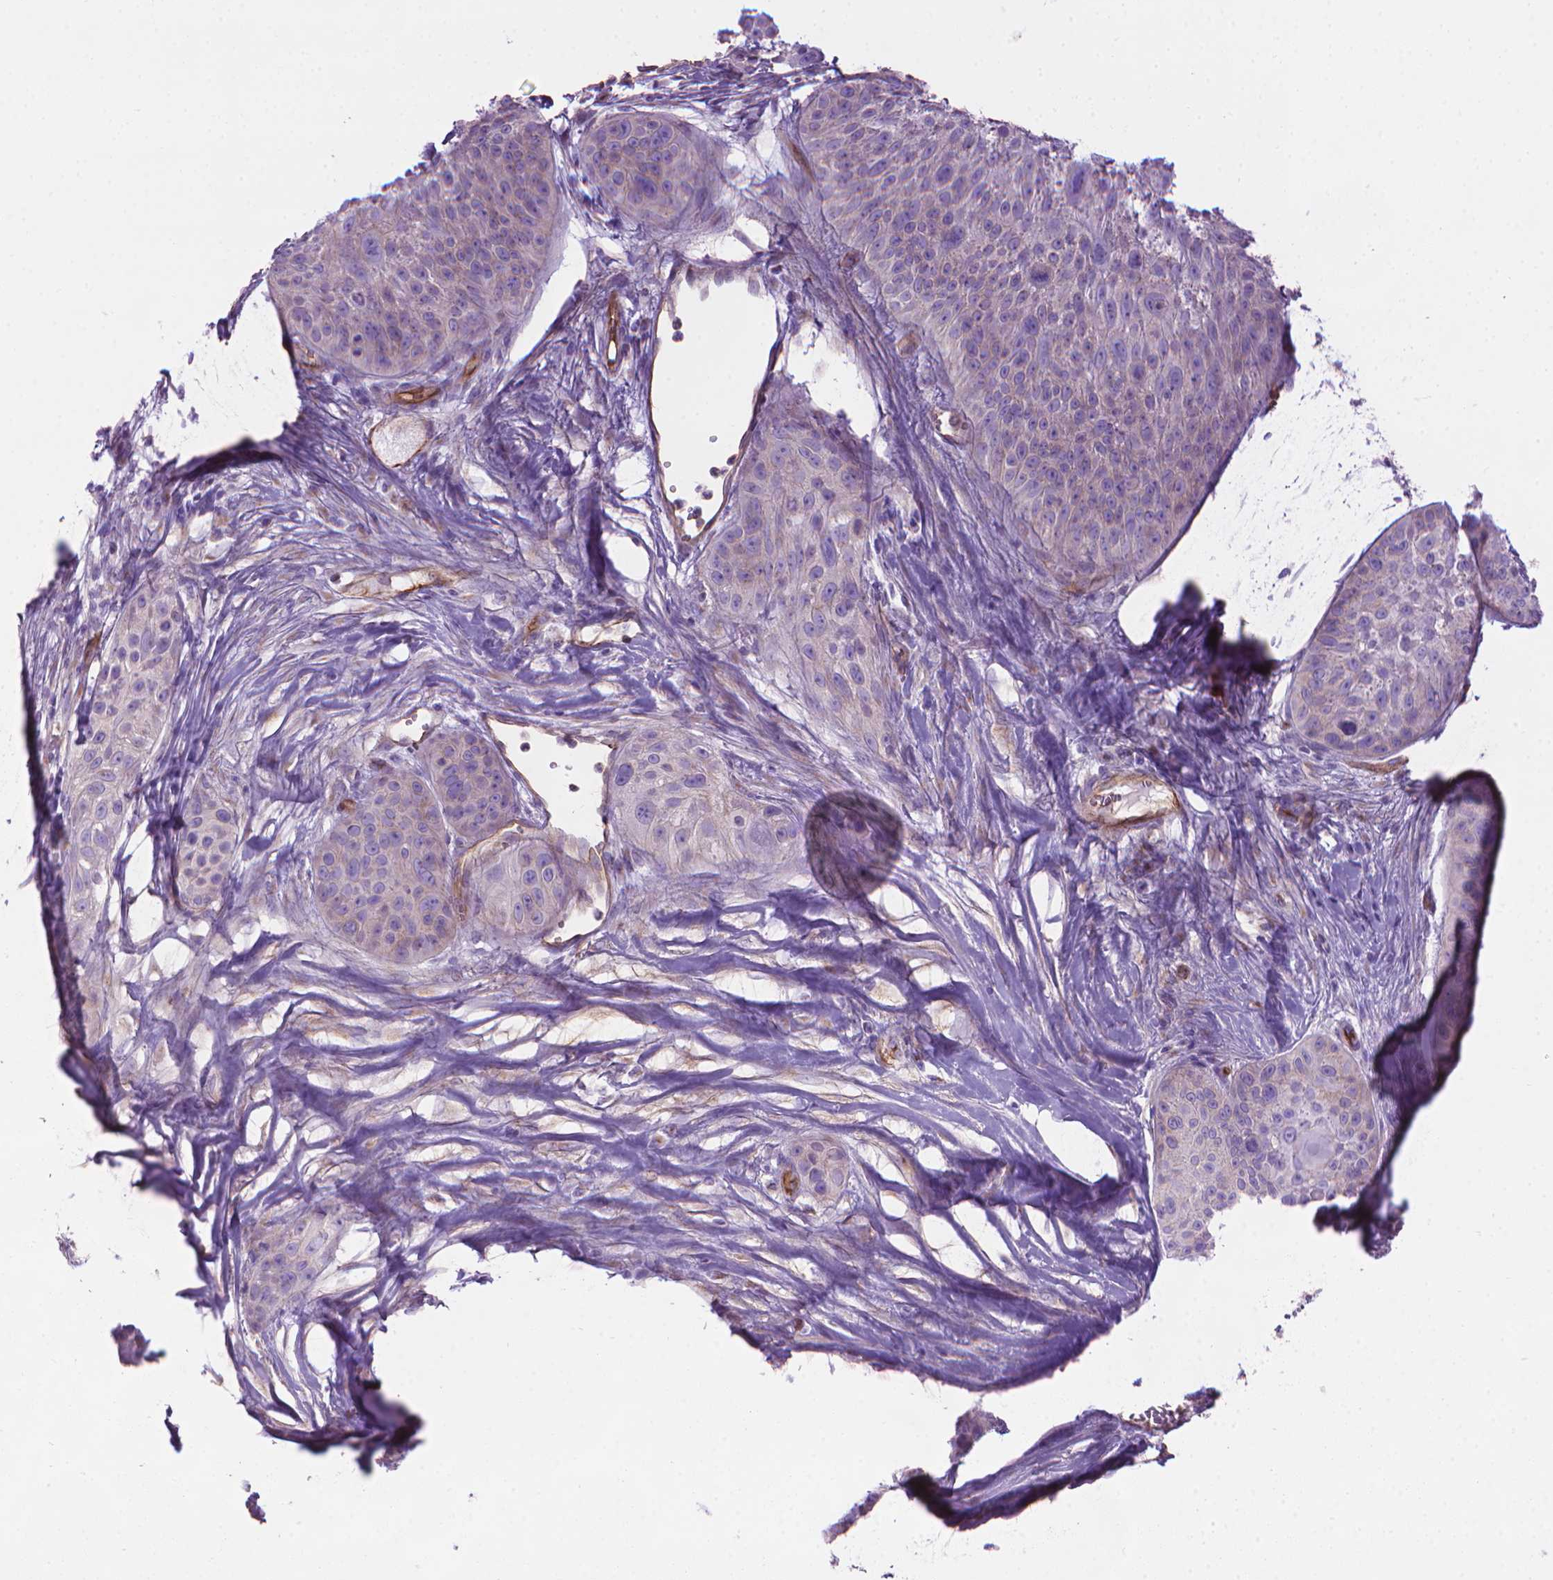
{"staining": {"intensity": "negative", "quantity": "none", "location": "none"}, "tissue": "skin cancer", "cell_type": "Tumor cells", "image_type": "cancer", "snomed": [{"axis": "morphology", "description": "Squamous cell carcinoma, NOS"}, {"axis": "topography", "description": "Skin"}, {"axis": "topography", "description": "Anal"}], "caption": "Skin squamous cell carcinoma stained for a protein using immunohistochemistry (IHC) exhibits no expression tumor cells.", "gene": "TENT5A", "patient": {"sex": "female", "age": 75}}